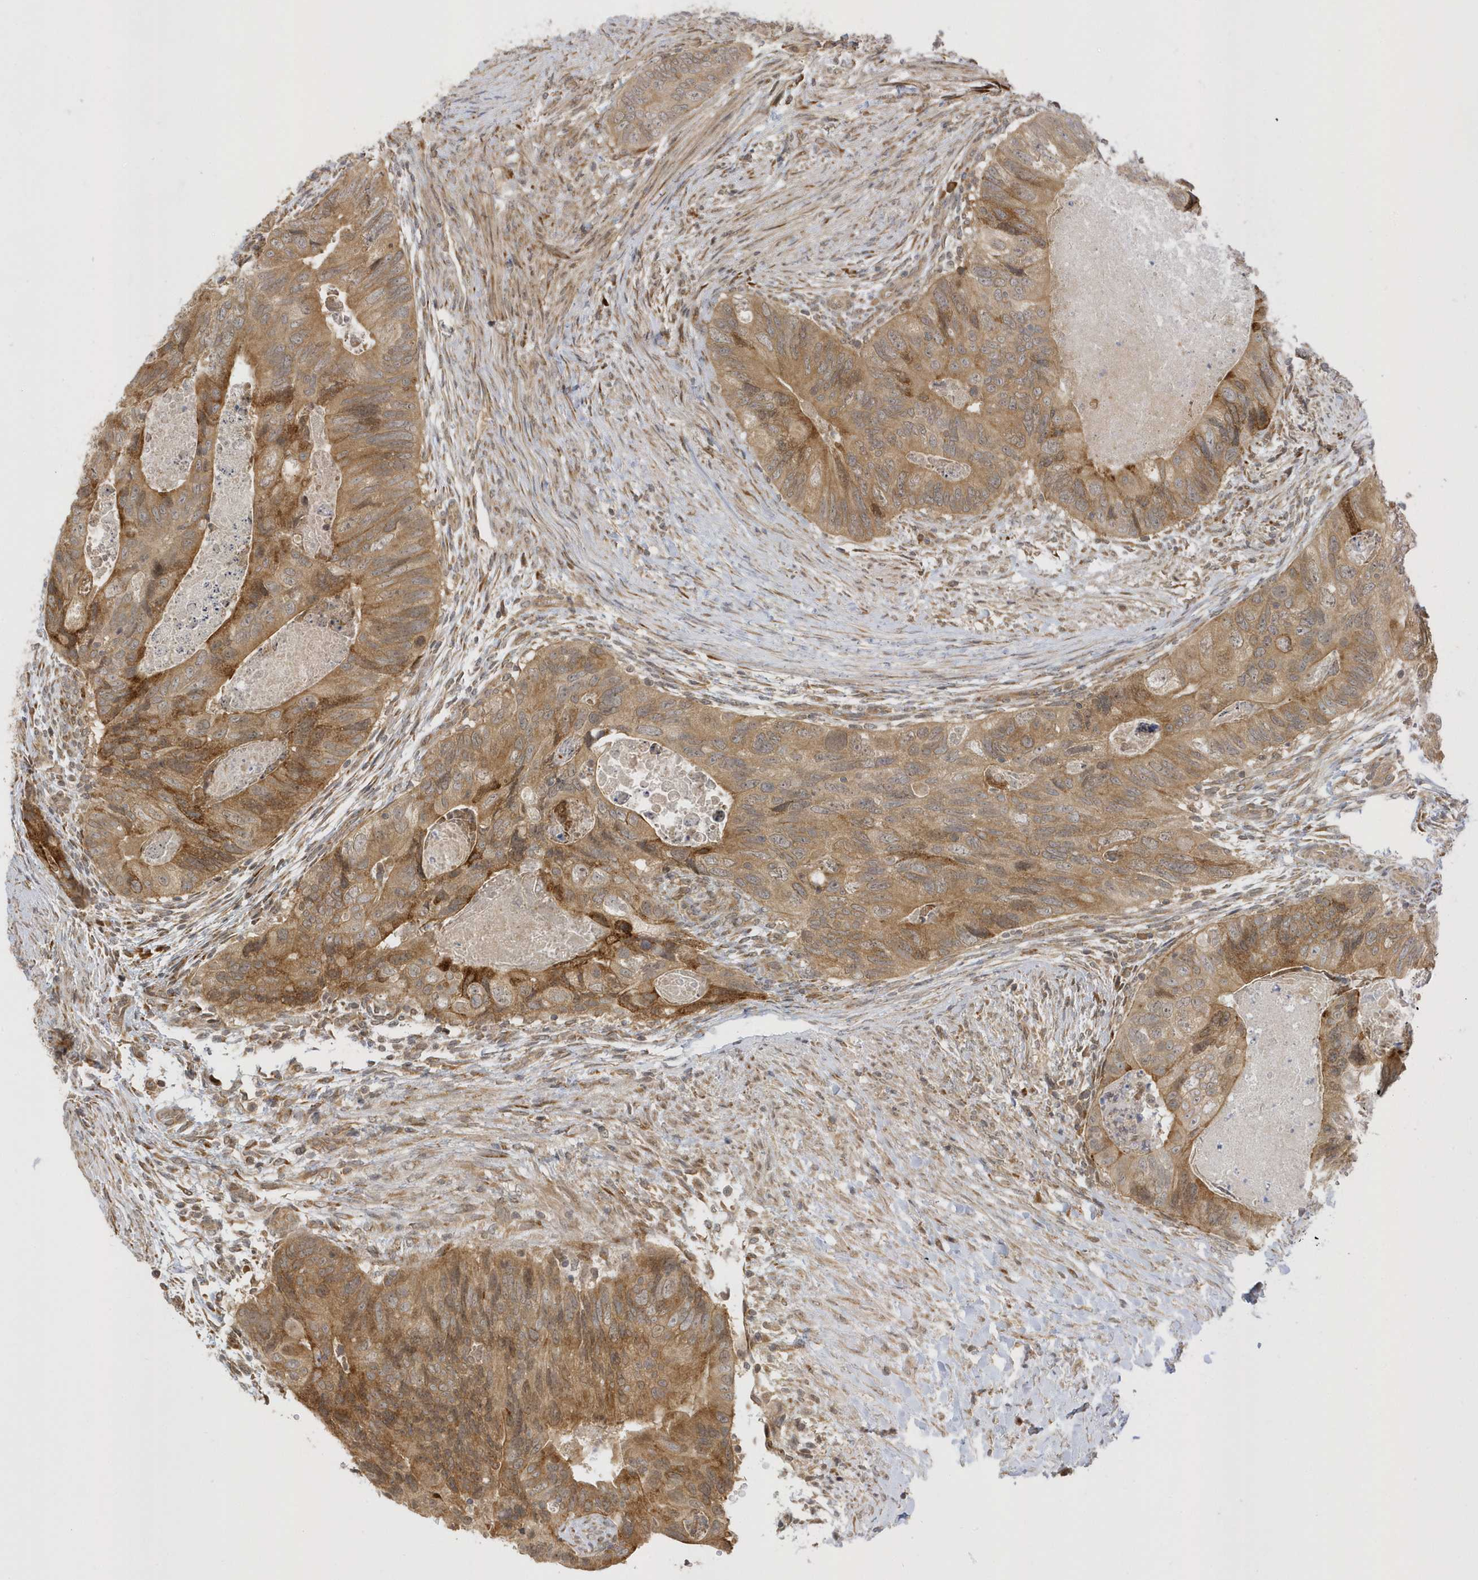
{"staining": {"intensity": "moderate", "quantity": ">75%", "location": "cytoplasmic/membranous"}, "tissue": "colorectal cancer", "cell_type": "Tumor cells", "image_type": "cancer", "snomed": [{"axis": "morphology", "description": "Adenocarcinoma, NOS"}, {"axis": "topography", "description": "Rectum"}], "caption": "The image reveals a brown stain indicating the presence of a protein in the cytoplasmic/membranous of tumor cells in colorectal adenocarcinoma.", "gene": "METTL21A", "patient": {"sex": "male", "age": 63}}